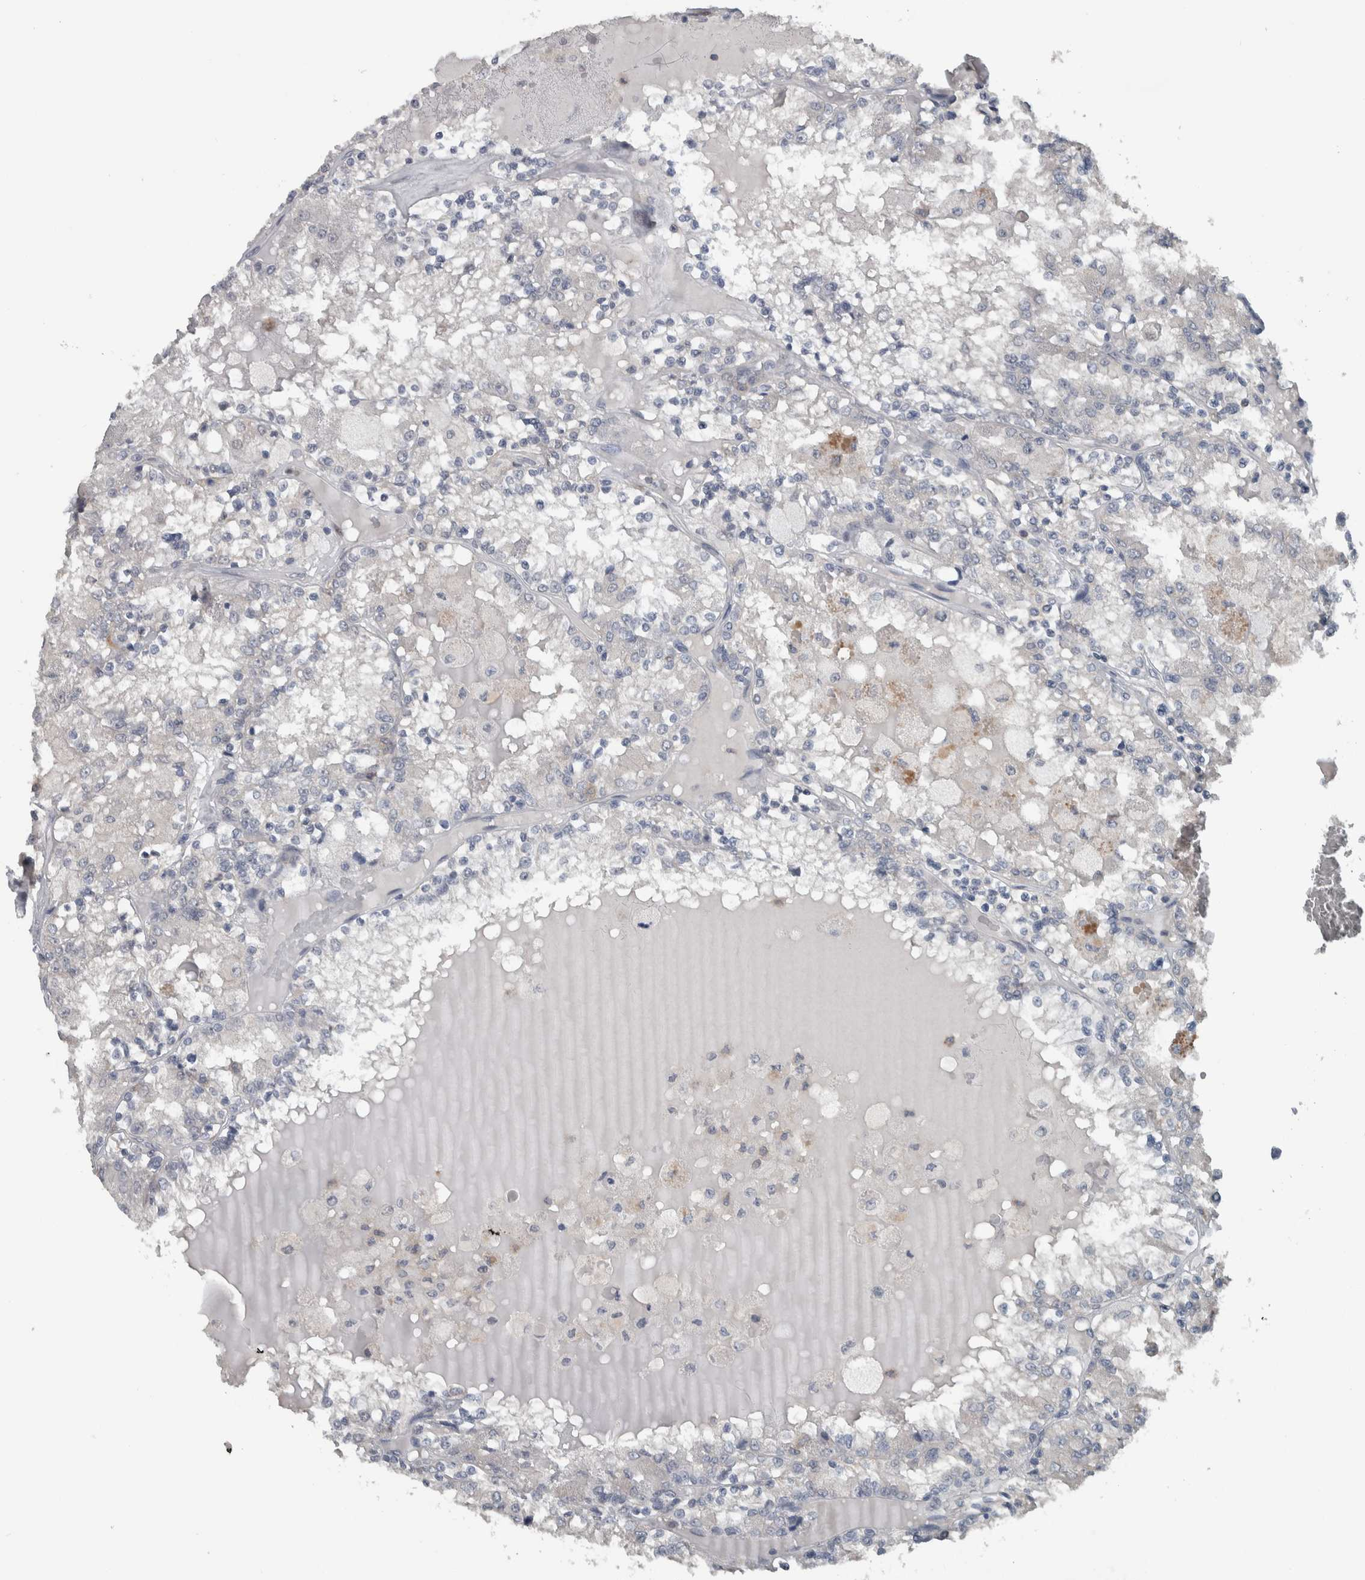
{"staining": {"intensity": "negative", "quantity": "none", "location": "none"}, "tissue": "renal cancer", "cell_type": "Tumor cells", "image_type": "cancer", "snomed": [{"axis": "morphology", "description": "Adenocarcinoma, NOS"}, {"axis": "topography", "description": "Kidney"}], "caption": "High magnification brightfield microscopy of adenocarcinoma (renal) stained with DAB (3,3'-diaminobenzidine) (brown) and counterstained with hematoxylin (blue): tumor cells show no significant staining.", "gene": "ZBTB21", "patient": {"sex": "female", "age": 56}}